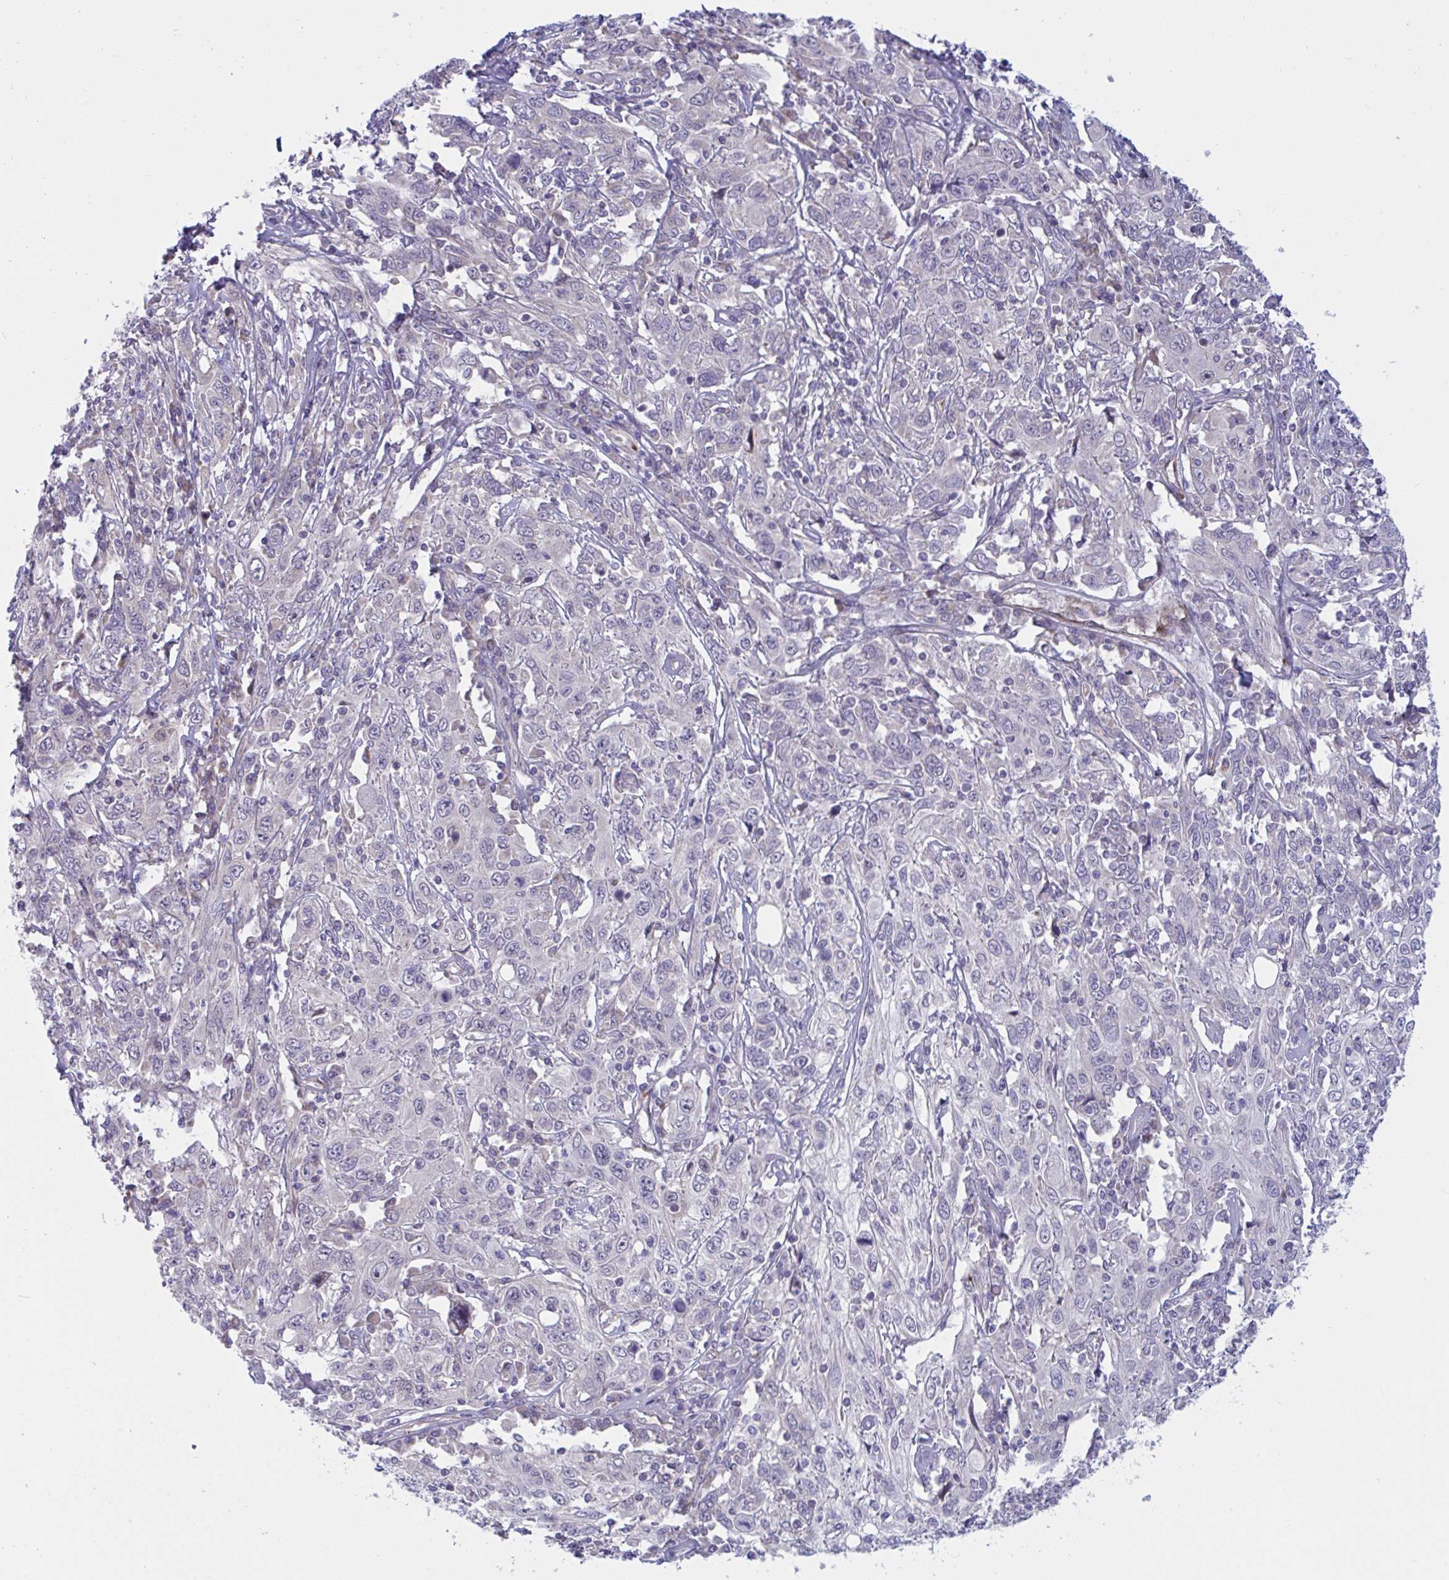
{"staining": {"intensity": "negative", "quantity": "none", "location": "none"}, "tissue": "cervical cancer", "cell_type": "Tumor cells", "image_type": "cancer", "snomed": [{"axis": "morphology", "description": "Squamous cell carcinoma, NOS"}, {"axis": "topography", "description": "Cervix"}], "caption": "The immunohistochemistry micrograph has no significant positivity in tumor cells of cervical squamous cell carcinoma tissue.", "gene": "IL37", "patient": {"sex": "female", "age": 46}}